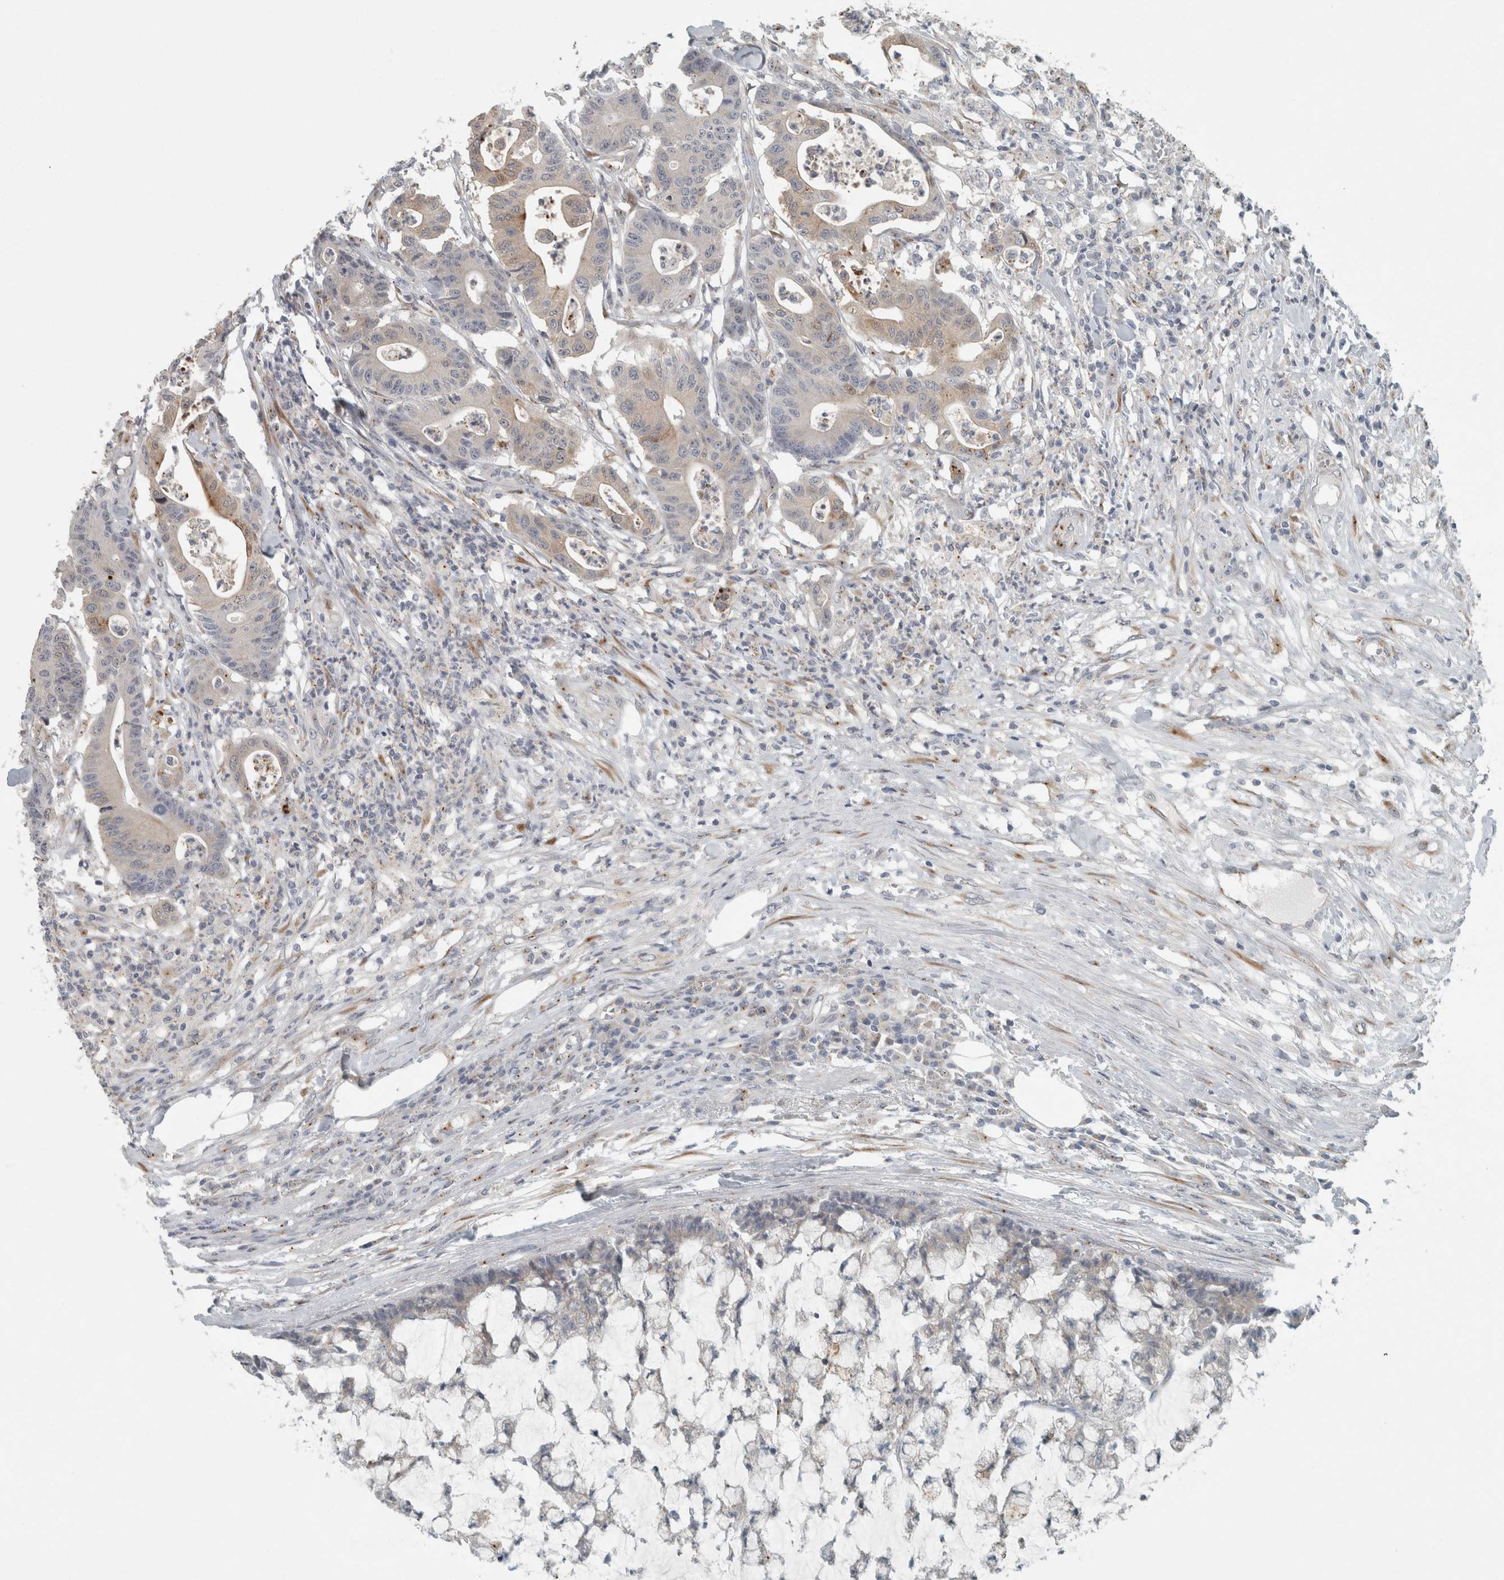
{"staining": {"intensity": "moderate", "quantity": "<25%", "location": "cytoplasmic/membranous"}, "tissue": "colorectal cancer", "cell_type": "Tumor cells", "image_type": "cancer", "snomed": [{"axis": "morphology", "description": "Adenocarcinoma, NOS"}, {"axis": "topography", "description": "Colon"}], "caption": "A brown stain labels moderate cytoplasmic/membranous staining of a protein in colorectal adenocarcinoma tumor cells. (Stains: DAB (3,3'-diaminobenzidine) in brown, nuclei in blue, Microscopy: brightfield microscopy at high magnification).", "gene": "KIF1C", "patient": {"sex": "female", "age": 84}}